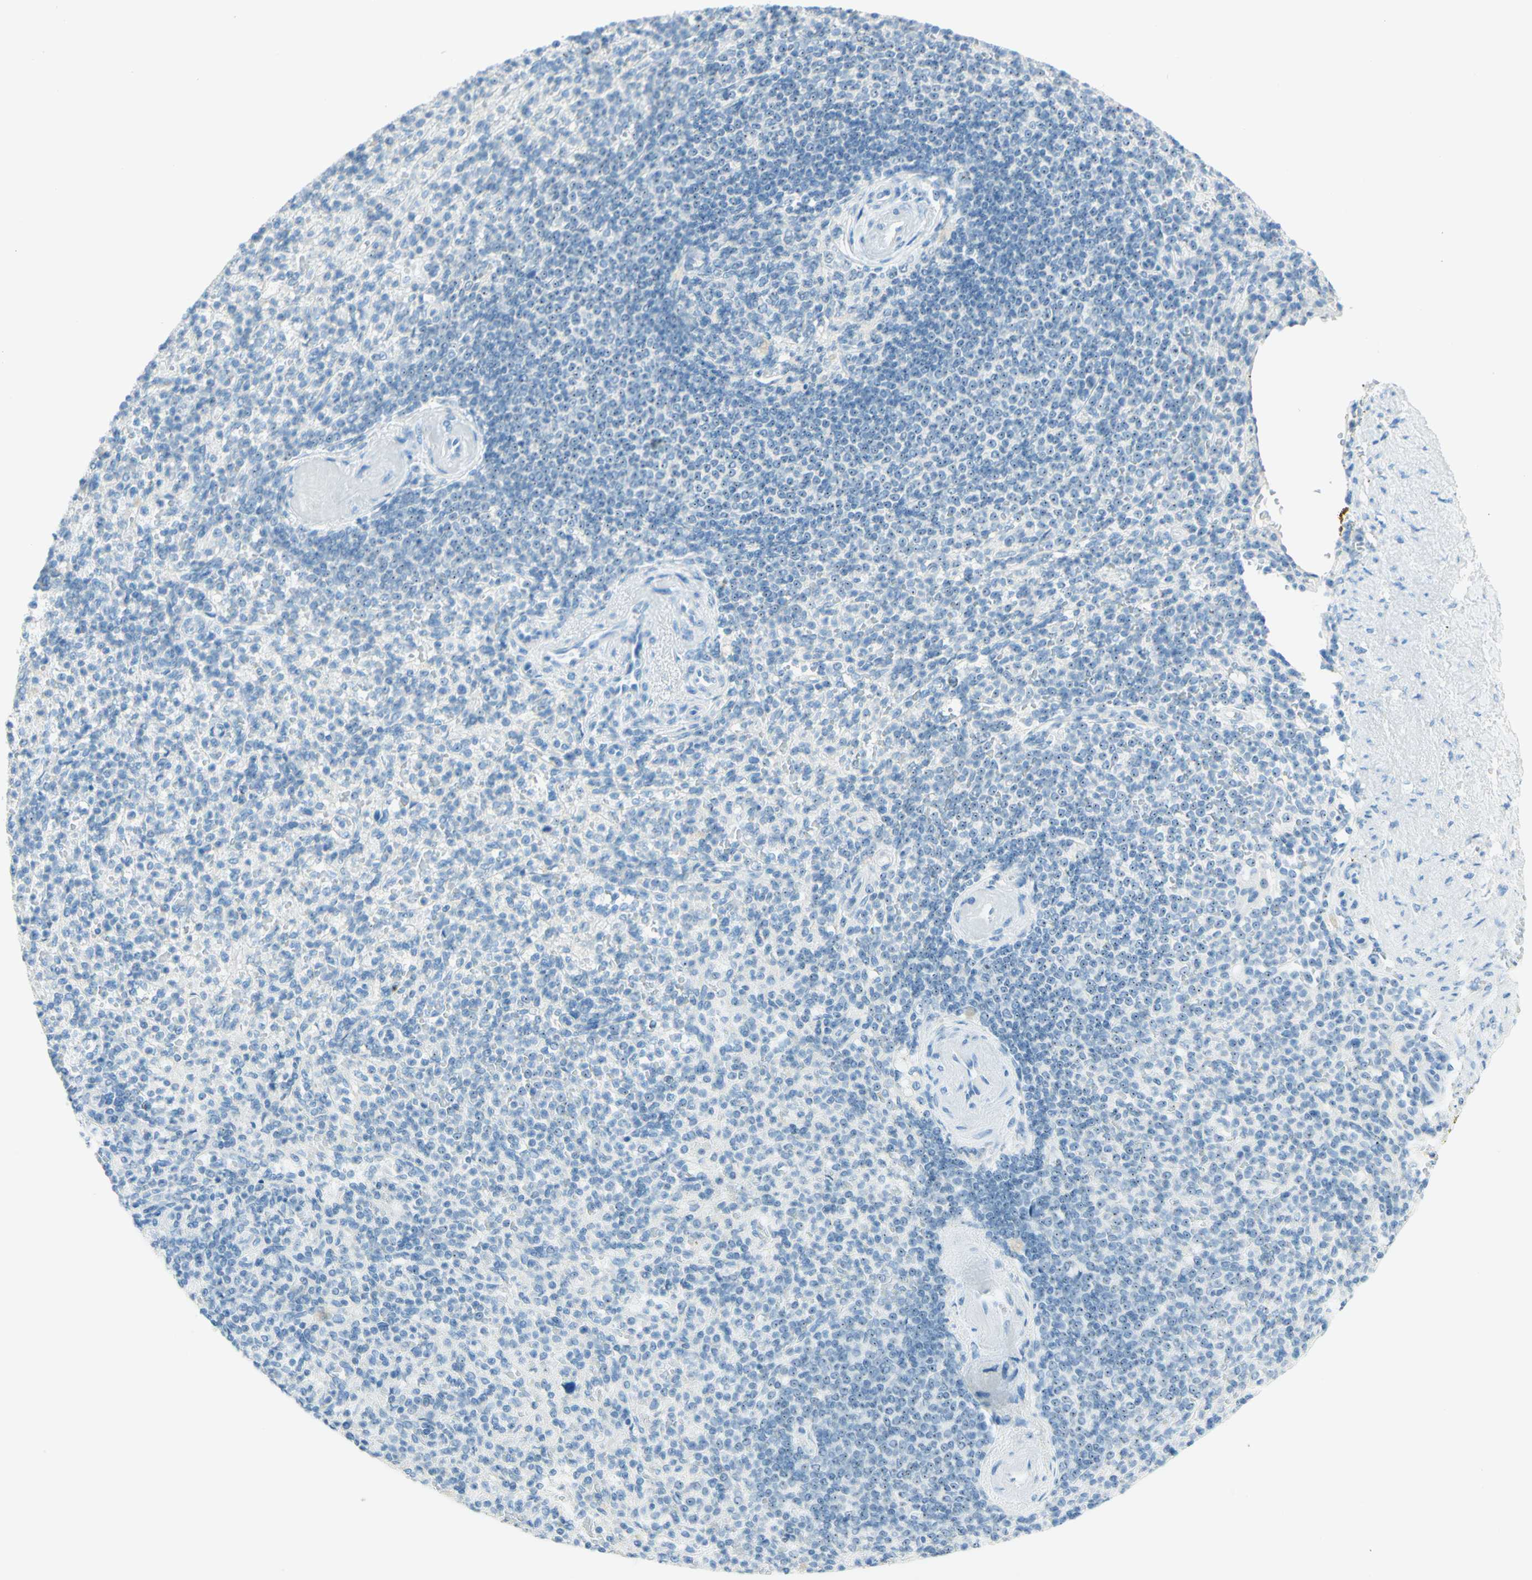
{"staining": {"intensity": "negative", "quantity": "none", "location": "none"}, "tissue": "spleen", "cell_type": "Cells in red pulp", "image_type": "normal", "snomed": [{"axis": "morphology", "description": "Normal tissue, NOS"}, {"axis": "topography", "description": "Spleen"}], "caption": "Protein analysis of normal spleen displays no significant staining in cells in red pulp.", "gene": "FMR1NB", "patient": {"sex": "female", "age": 74}}